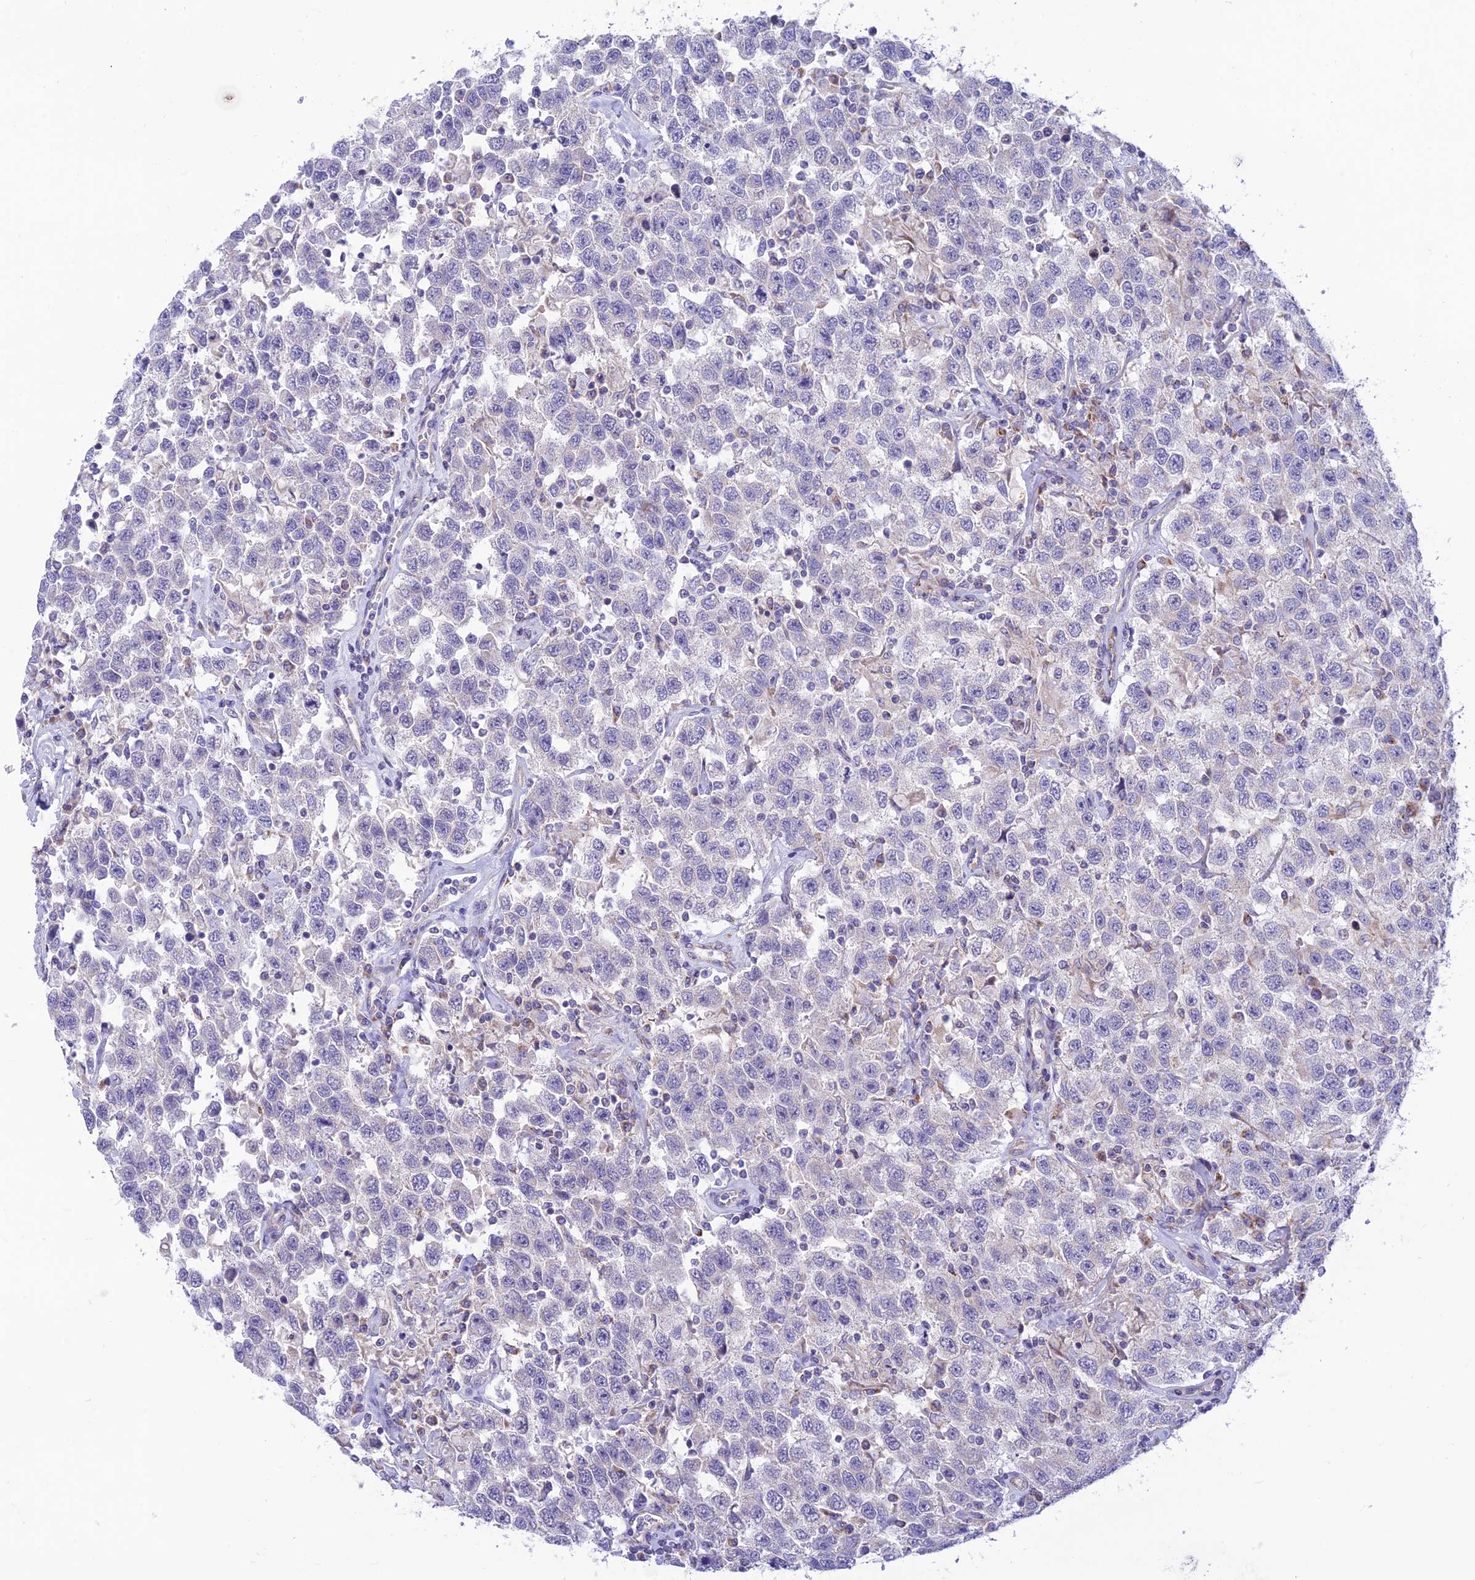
{"staining": {"intensity": "negative", "quantity": "none", "location": "none"}, "tissue": "testis cancer", "cell_type": "Tumor cells", "image_type": "cancer", "snomed": [{"axis": "morphology", "description": "Seminoma, NOS"}, {"axis": "topography", "description": "Testis"}], "caption": "Photomicrograph shows no protein positivity in tumor cells of testis seminoma tissue.", "gene": "FAM186B", "patient": {"sex": "male", "age": 41}}